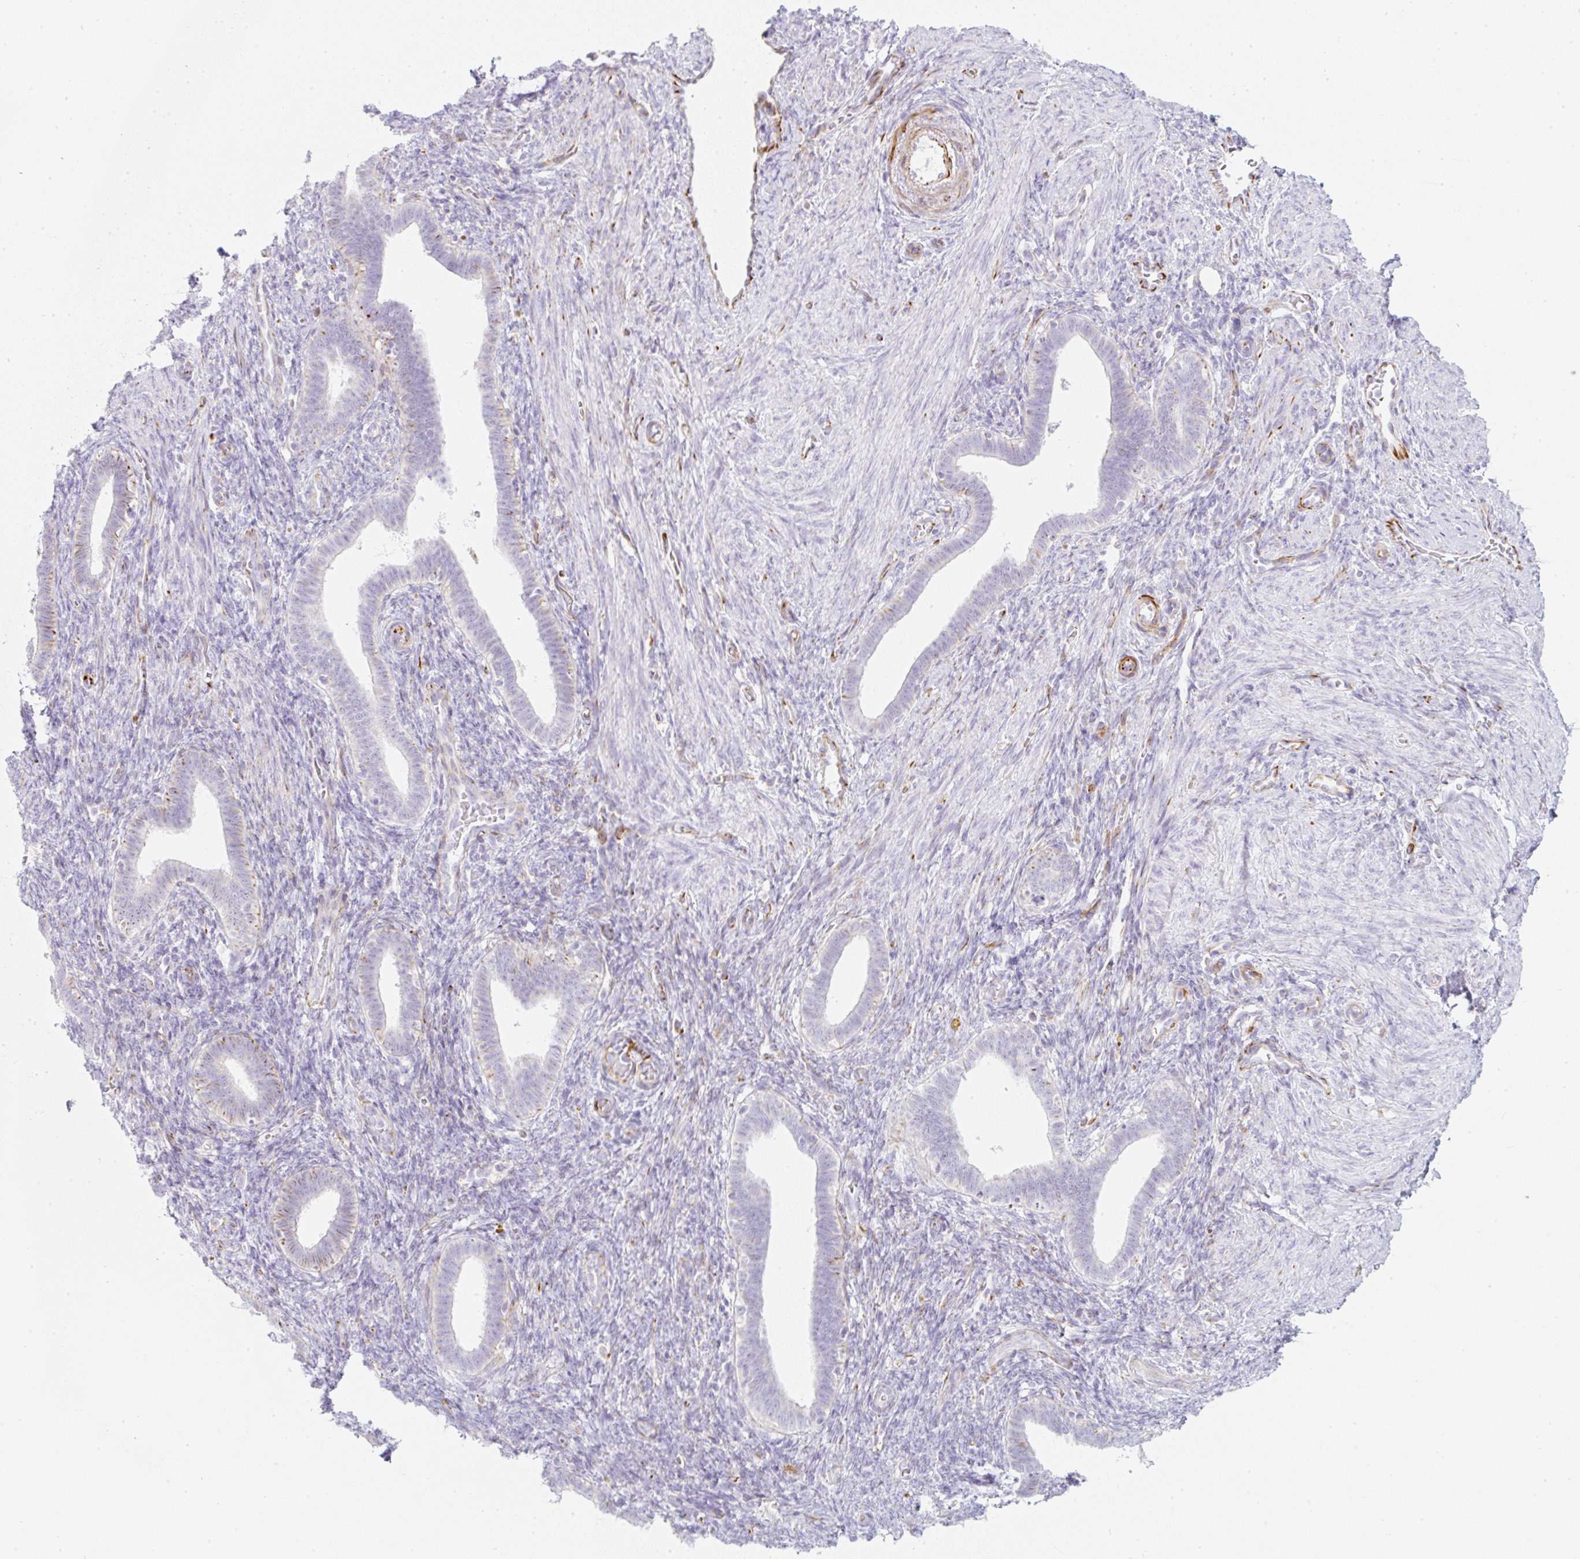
{"staining": {"intensity": "negative", "quantity": "none", "location": "none"}, "tissue": "endometrium", "cell_type": "Cells in endometrial stroma", "image_type": "normal", "snomed": [{"axis": "morphology", "description": "Normal tissue, NOS"}, {"axis": "topography", "description": "Endometrium"}], "caption": "Cells in endometrial stroma are negative for protein expression in benign human endometrium. Brightfield microscopy of immunohistochemistry (IHC) stained with DAB (brown) and hematoxylin (blue), captured at high magnification.", "gene": "ZNF689", "patient": {"sex": "female", "age": 34}}